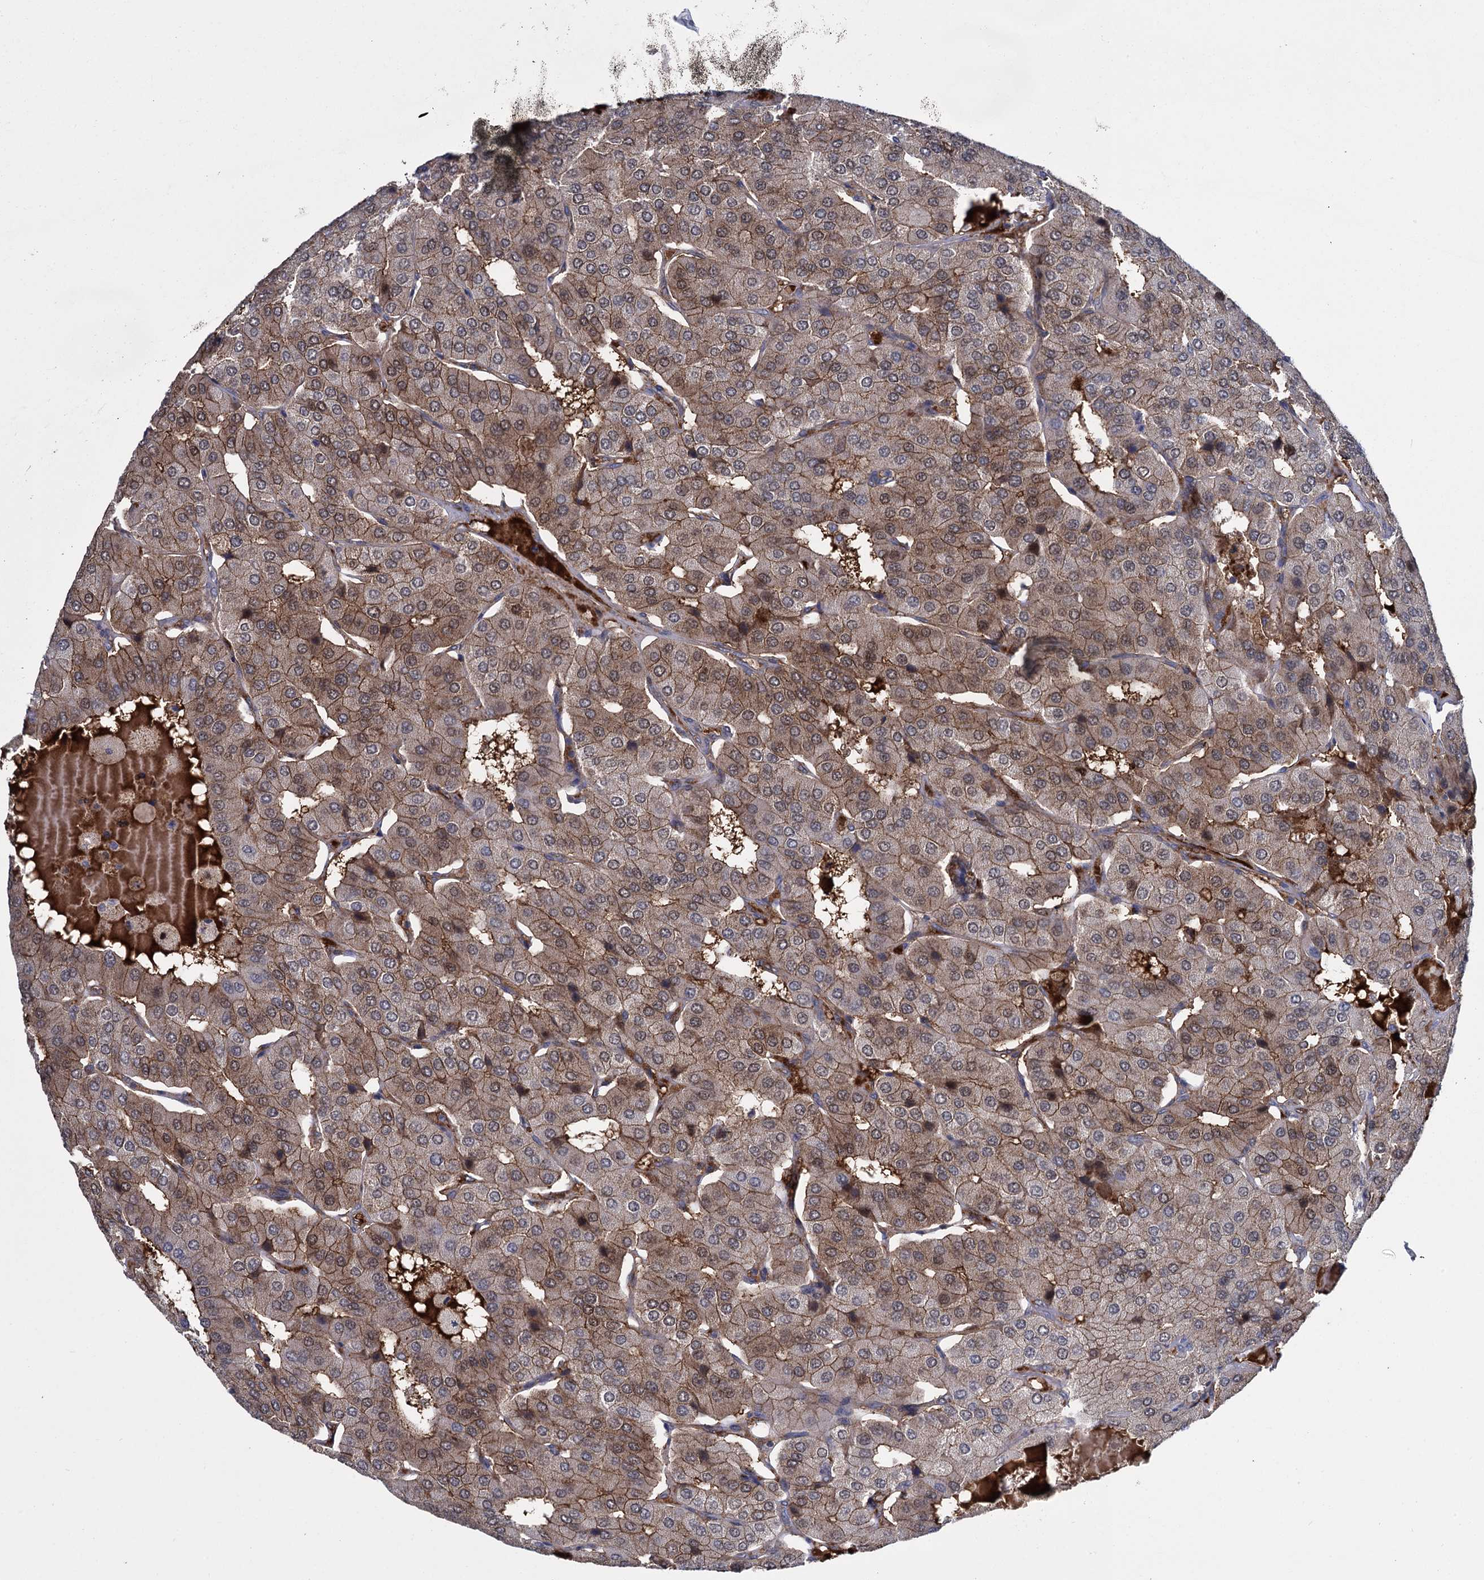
{"staining": {"intensity": "moderate", "quantity": ">75%", "location": "cytoplasmic/membranous"}, "tissue": "parathyroid gland", "cell_type": "Glandular cells", "image_type": "normal", "snomed": [{"axis": "morphology", "description": "Normal tissue, NOS"}, {"axis": "morphology", "description": "Adenoma, NOS"}, {"axis": "topography", "description": "Parathyroid gland"}], "caption": "Protein analysis of unremarkable parathyroid gland demonstrates moderate cytoplasmic/membranous positivity in approximately >75% of glandular cells.", "gene": "GLO1", "patient": {"sex": "female", "age": 86}}